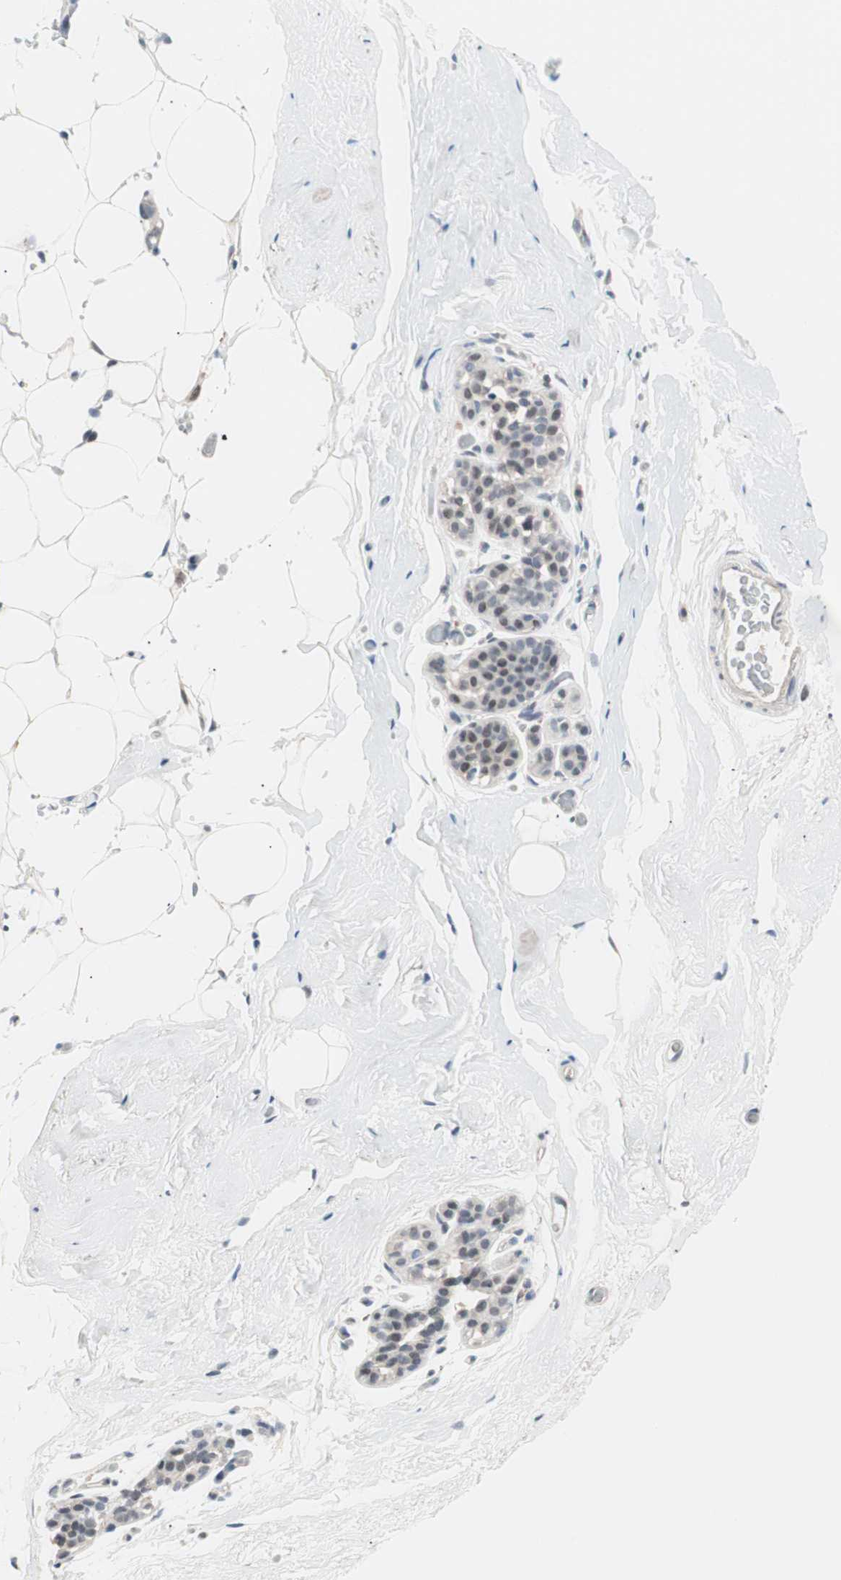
{"staining": {"intensity": "negative", "quantity": "none", "location": "none"}, "tissue": "breast", "cell_type": "Adipocytes", "image_type": "normal", "snomed": [{"axis": "morphology", "description": "Normal tissue, NOS"}, {"axis": "topography", "description": "Breast"}], "caption": "Adipocytes are negative for brown protein staining in benign breast. (Brightfield microscopy of DAB (3,3'-diaminobenzidine) immunohistochemistry (IHC) at high magnification).", "gene": "POLH", "patient": {"sex": "female", "age": 75}}